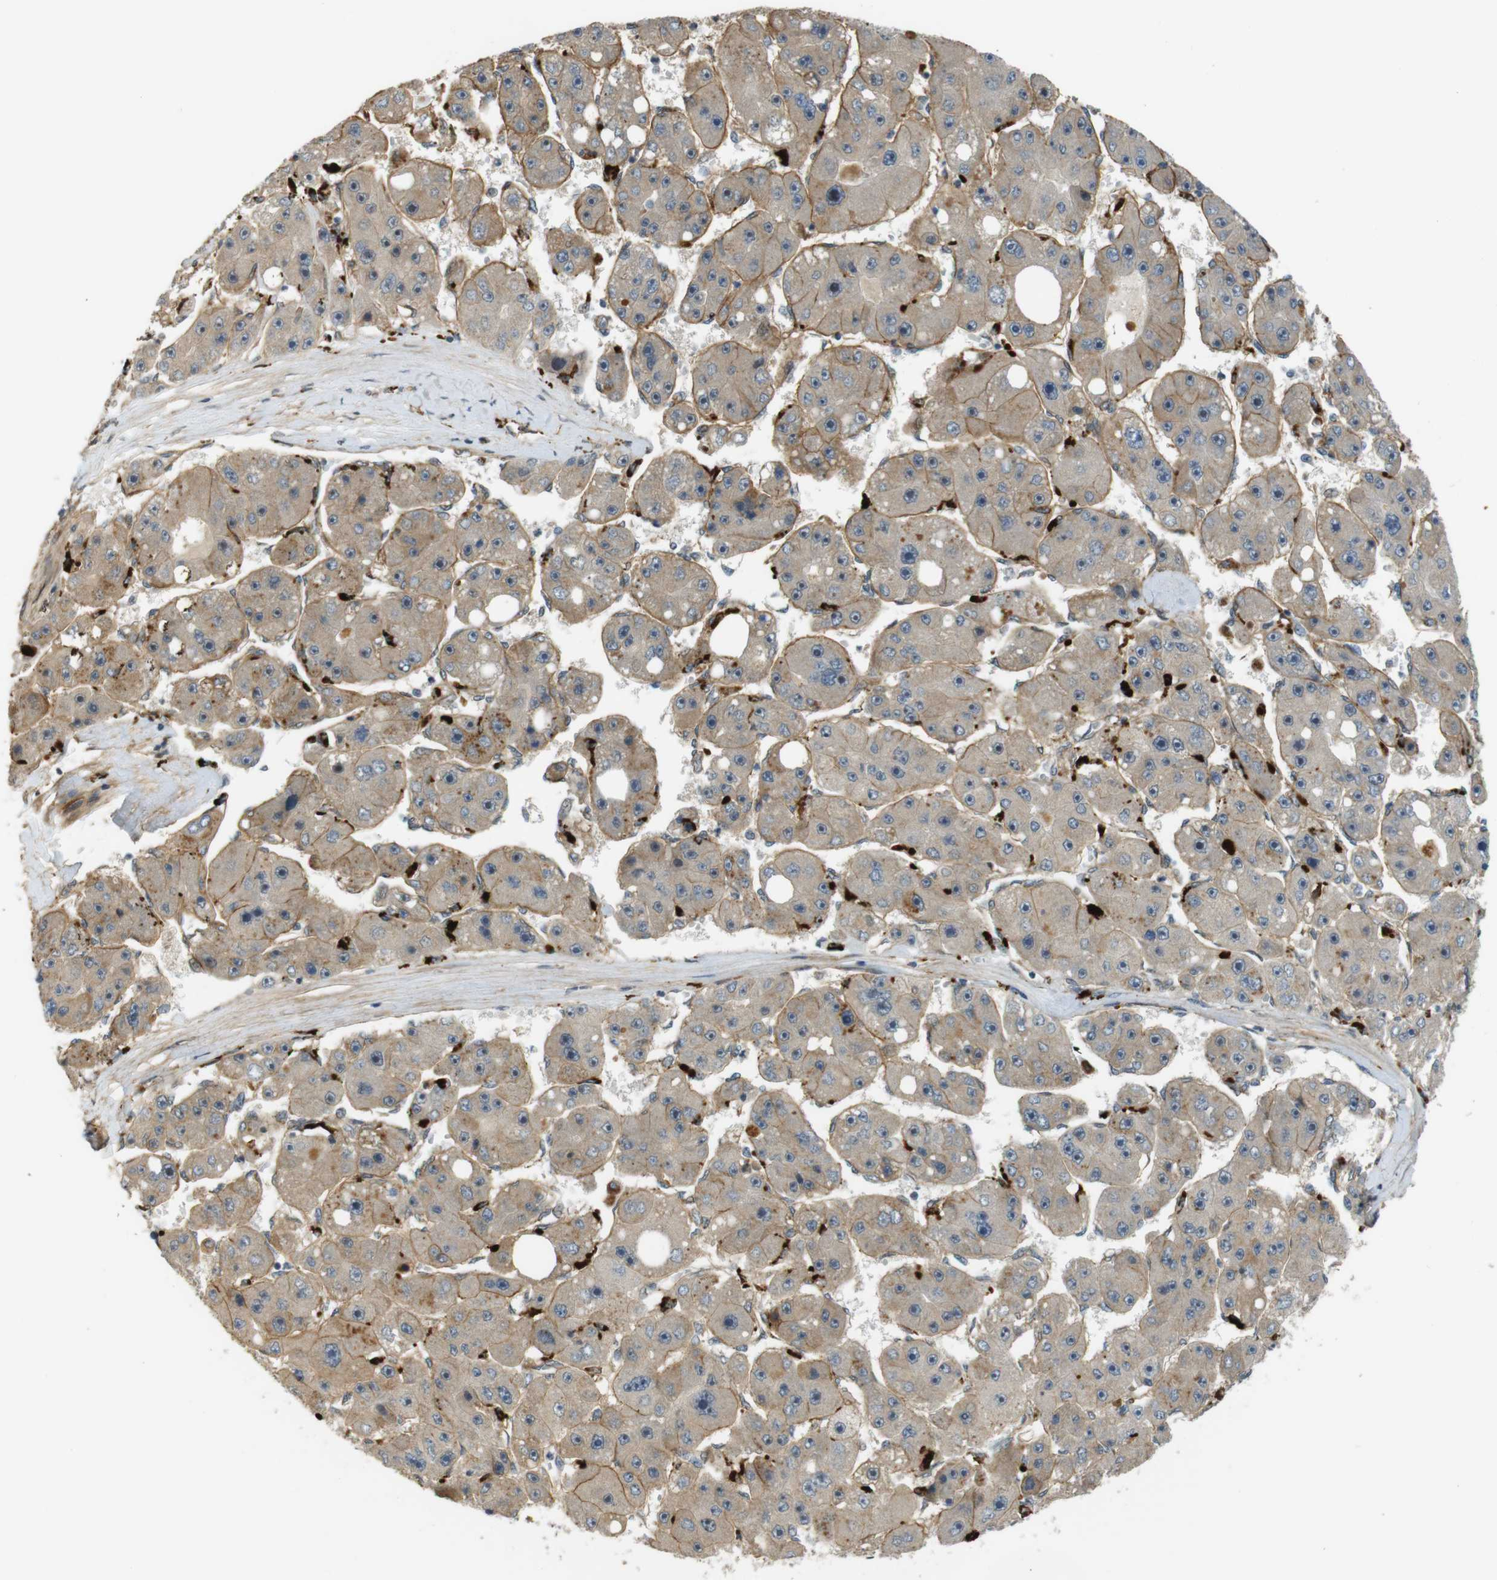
{"staining": {"intensity": "moderate", "quantity": ">75%", "location": "cytoplasmic/membranous"}, "tissue": "liver cancer", "cell_type": "Tumor cells", "image_type": "cancer", "snomed": [{"axis": "morphology", "description": "Carcinoma, Hepatocellular, NOS"}, {"axis": "topography", "description": "Liver"}], "caption": "Protein staining exhibits moderate cytoplasmic/membranous positivity in about >75% of tumor cells in liver hepatocellular carcinoma.", "gene": "TSPAN9", "patient": {"sex": "female", "age": 61}}